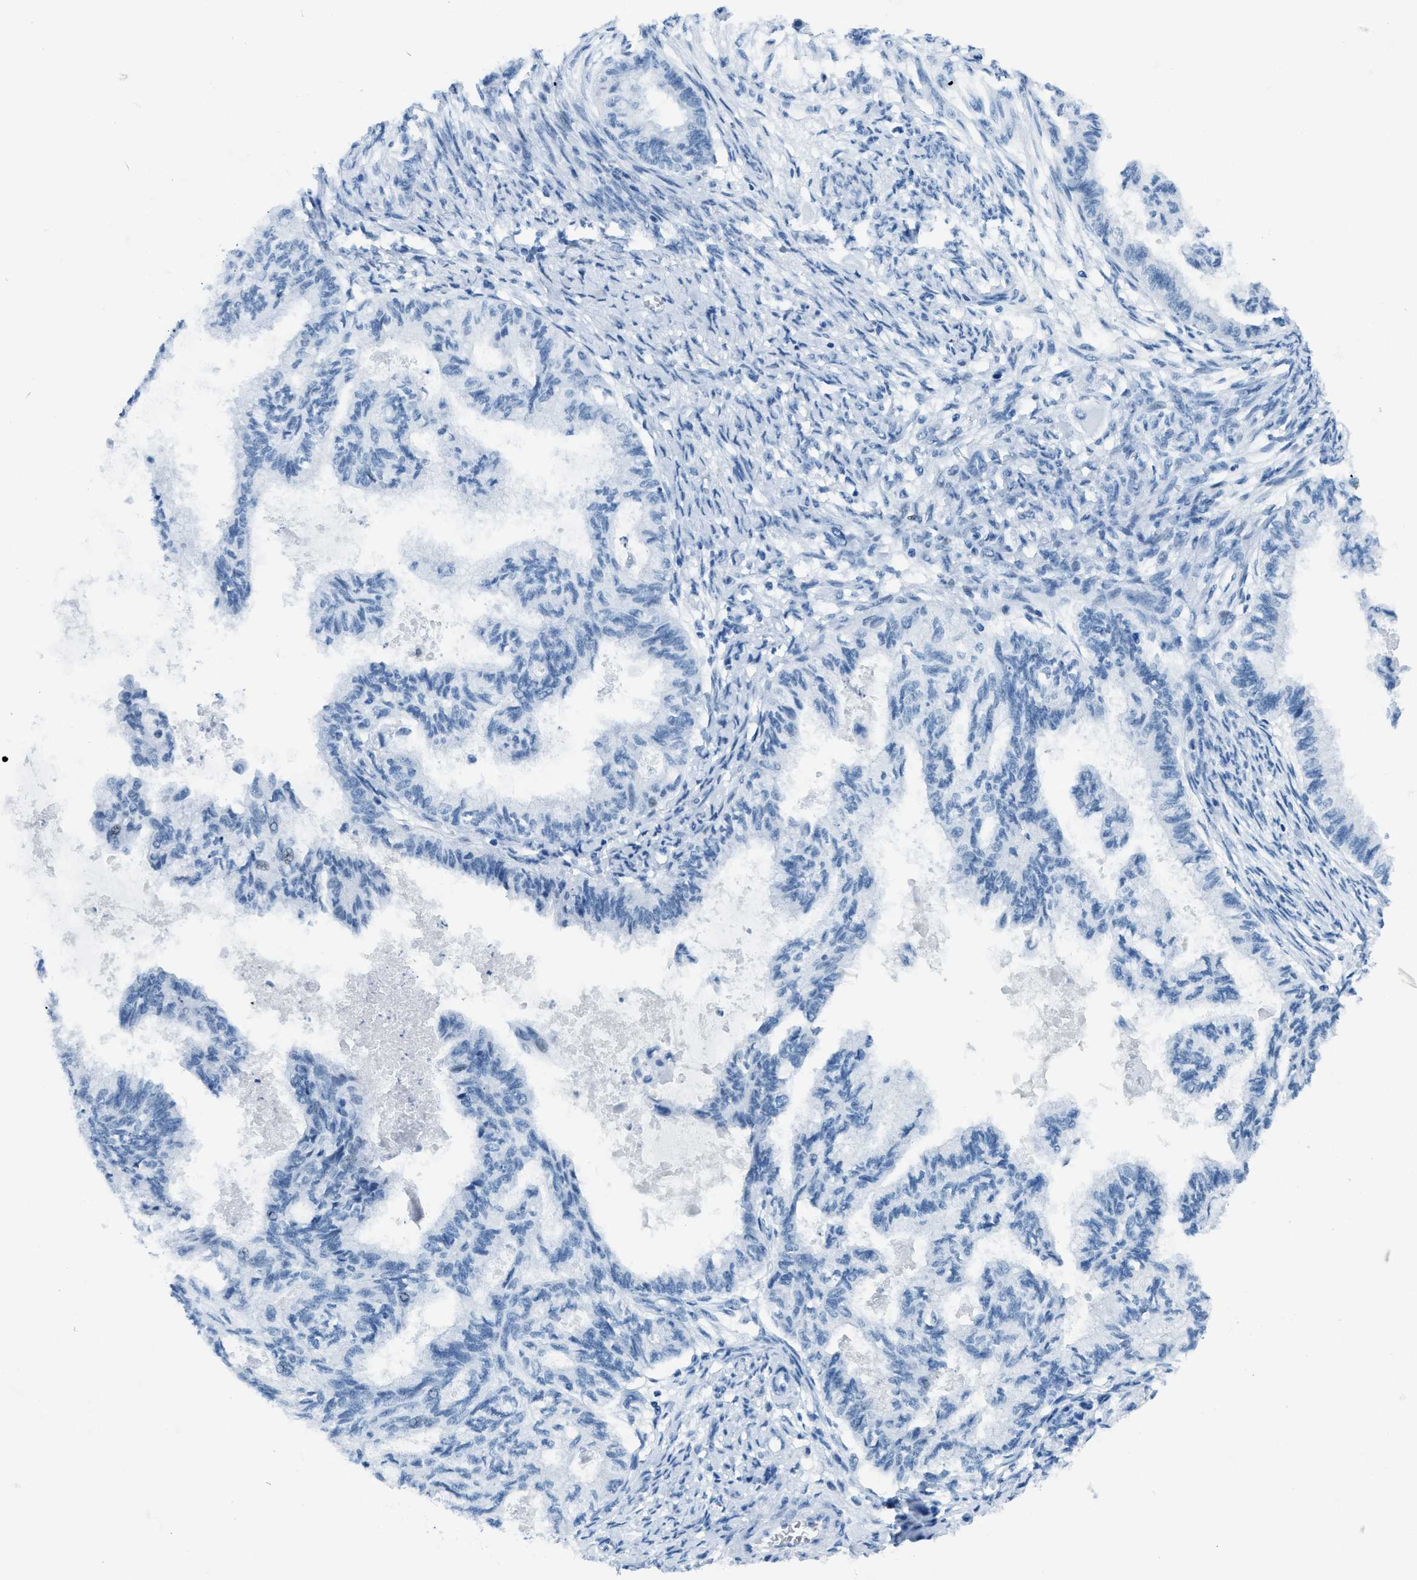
{"staining": {"intensity": "negative", "quantity": "none", "location": "none"}, "tissue": "cervical cancer", "cell_type": "Tumor cells", "image_type": "cancer", "snomed": [{"axis": "morphology", "description": "Normal tissue, NOS"}, {"axis": "morphology", "description": "Adenocarcinoma, NOS"}, {"axis": "topography", "description": "Cervix"}, {"axis": "topography", "description": "Endometrium"}], "caption": "Immunohistochemistry (IHC) of human adenocarcinoma (cervical) exhibits no staining in tumor cells. The staining is performed using DAB brown chromogen with nuclei counter-stained in using hematoxylin.", "gene": "PLA2G2A", "patient": {"sex": "female", "age": 86}}